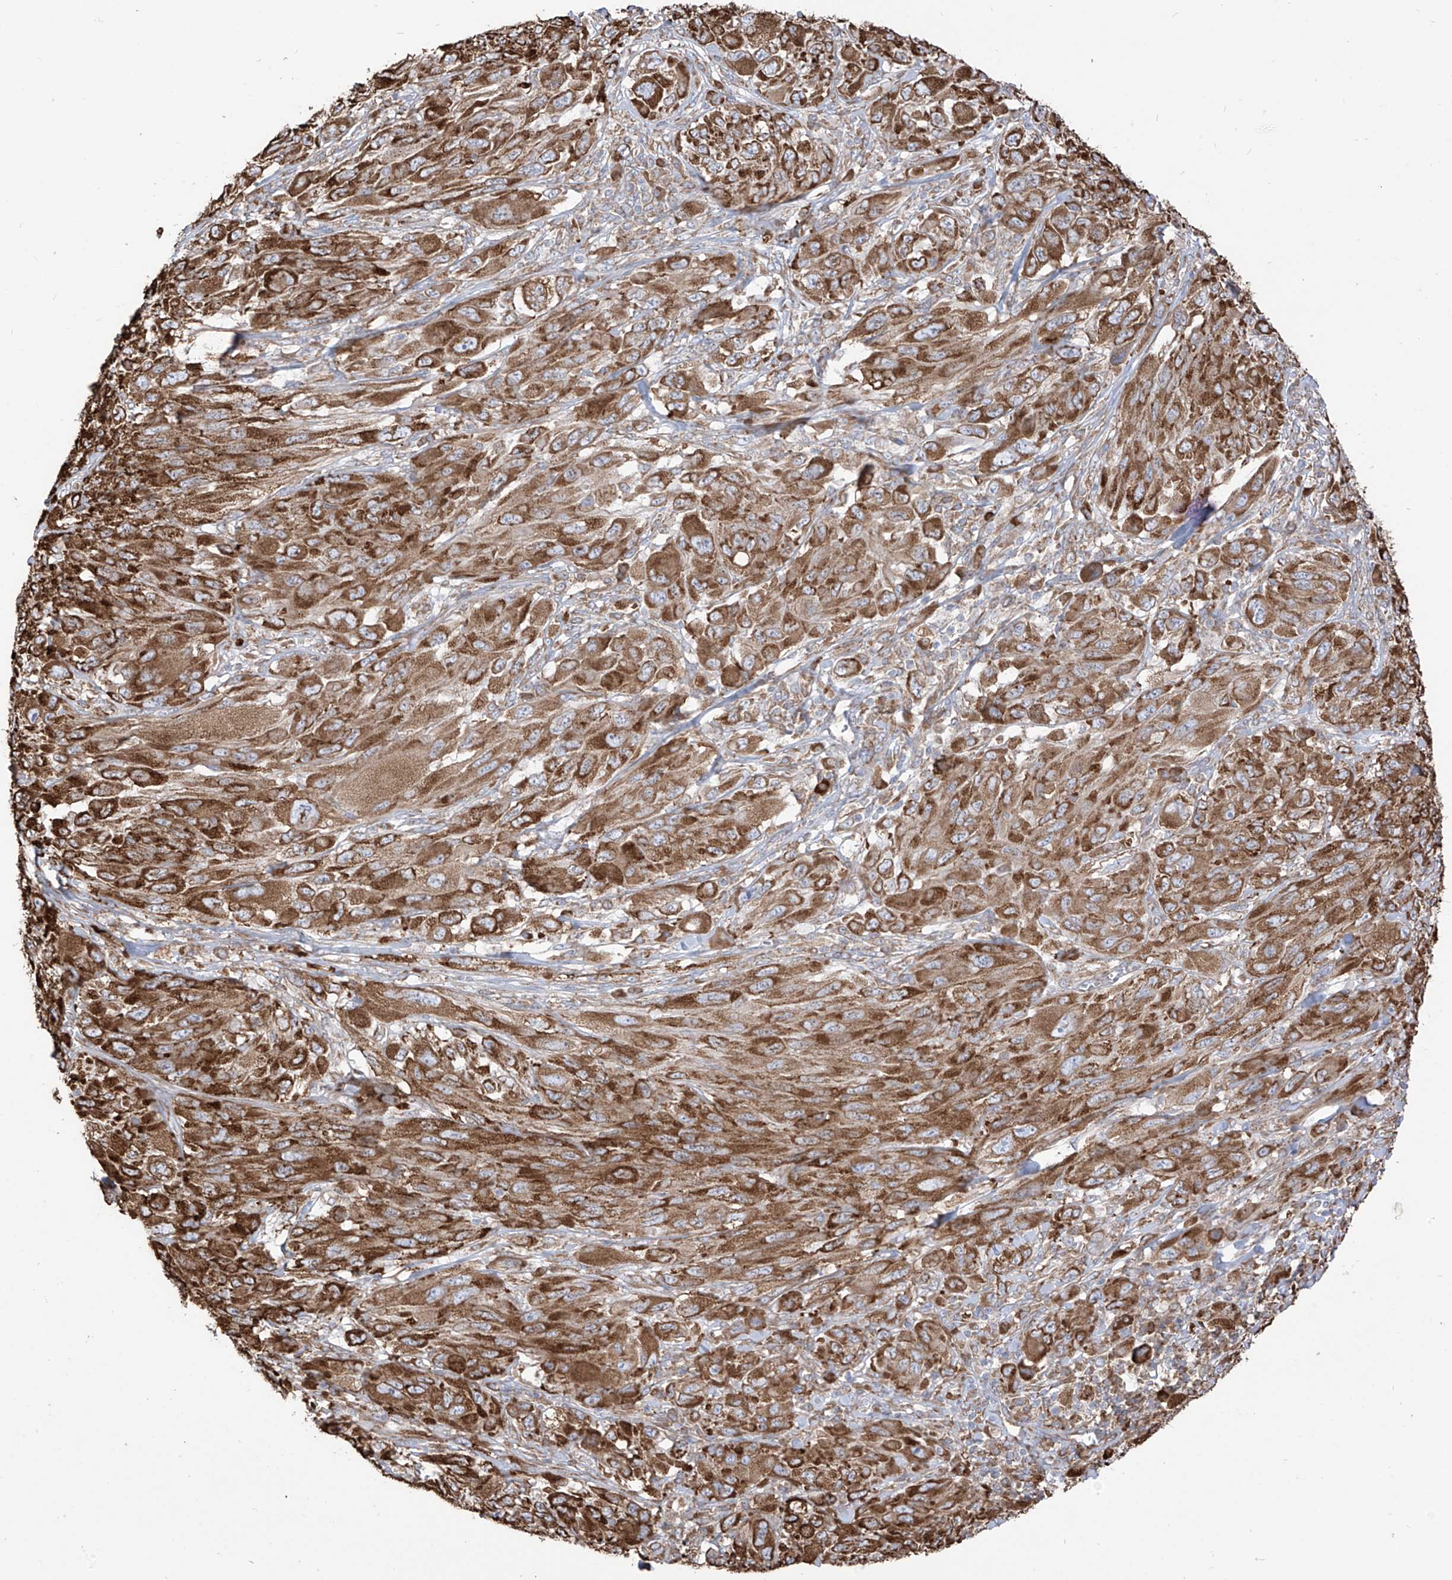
{"staining": {"intensity": "strong", "quantity": ">75%", "location": "cytoplasmic/membranous"}, "tissue": "melanoma", "cell_type": "Tumor cells", "image_type": "cancer", "snomed": [{"axis": "morphology", "description": "Malignant melanoma, NOS"}, {"axis": "topography", "description": "Skin"}], "caption": "Immunohistochemistry (DAB (3,3'-diaminobenzidine)) staining of malignant melanoma displays strong cytoplasmic/membranous protein expression in approximately >75% of tumor cells. (brown staining indicates protein expression, while blue staining denotes nuclei).", "gene": "PDIA6", "patient": {"sex": "female", "age": 91}}